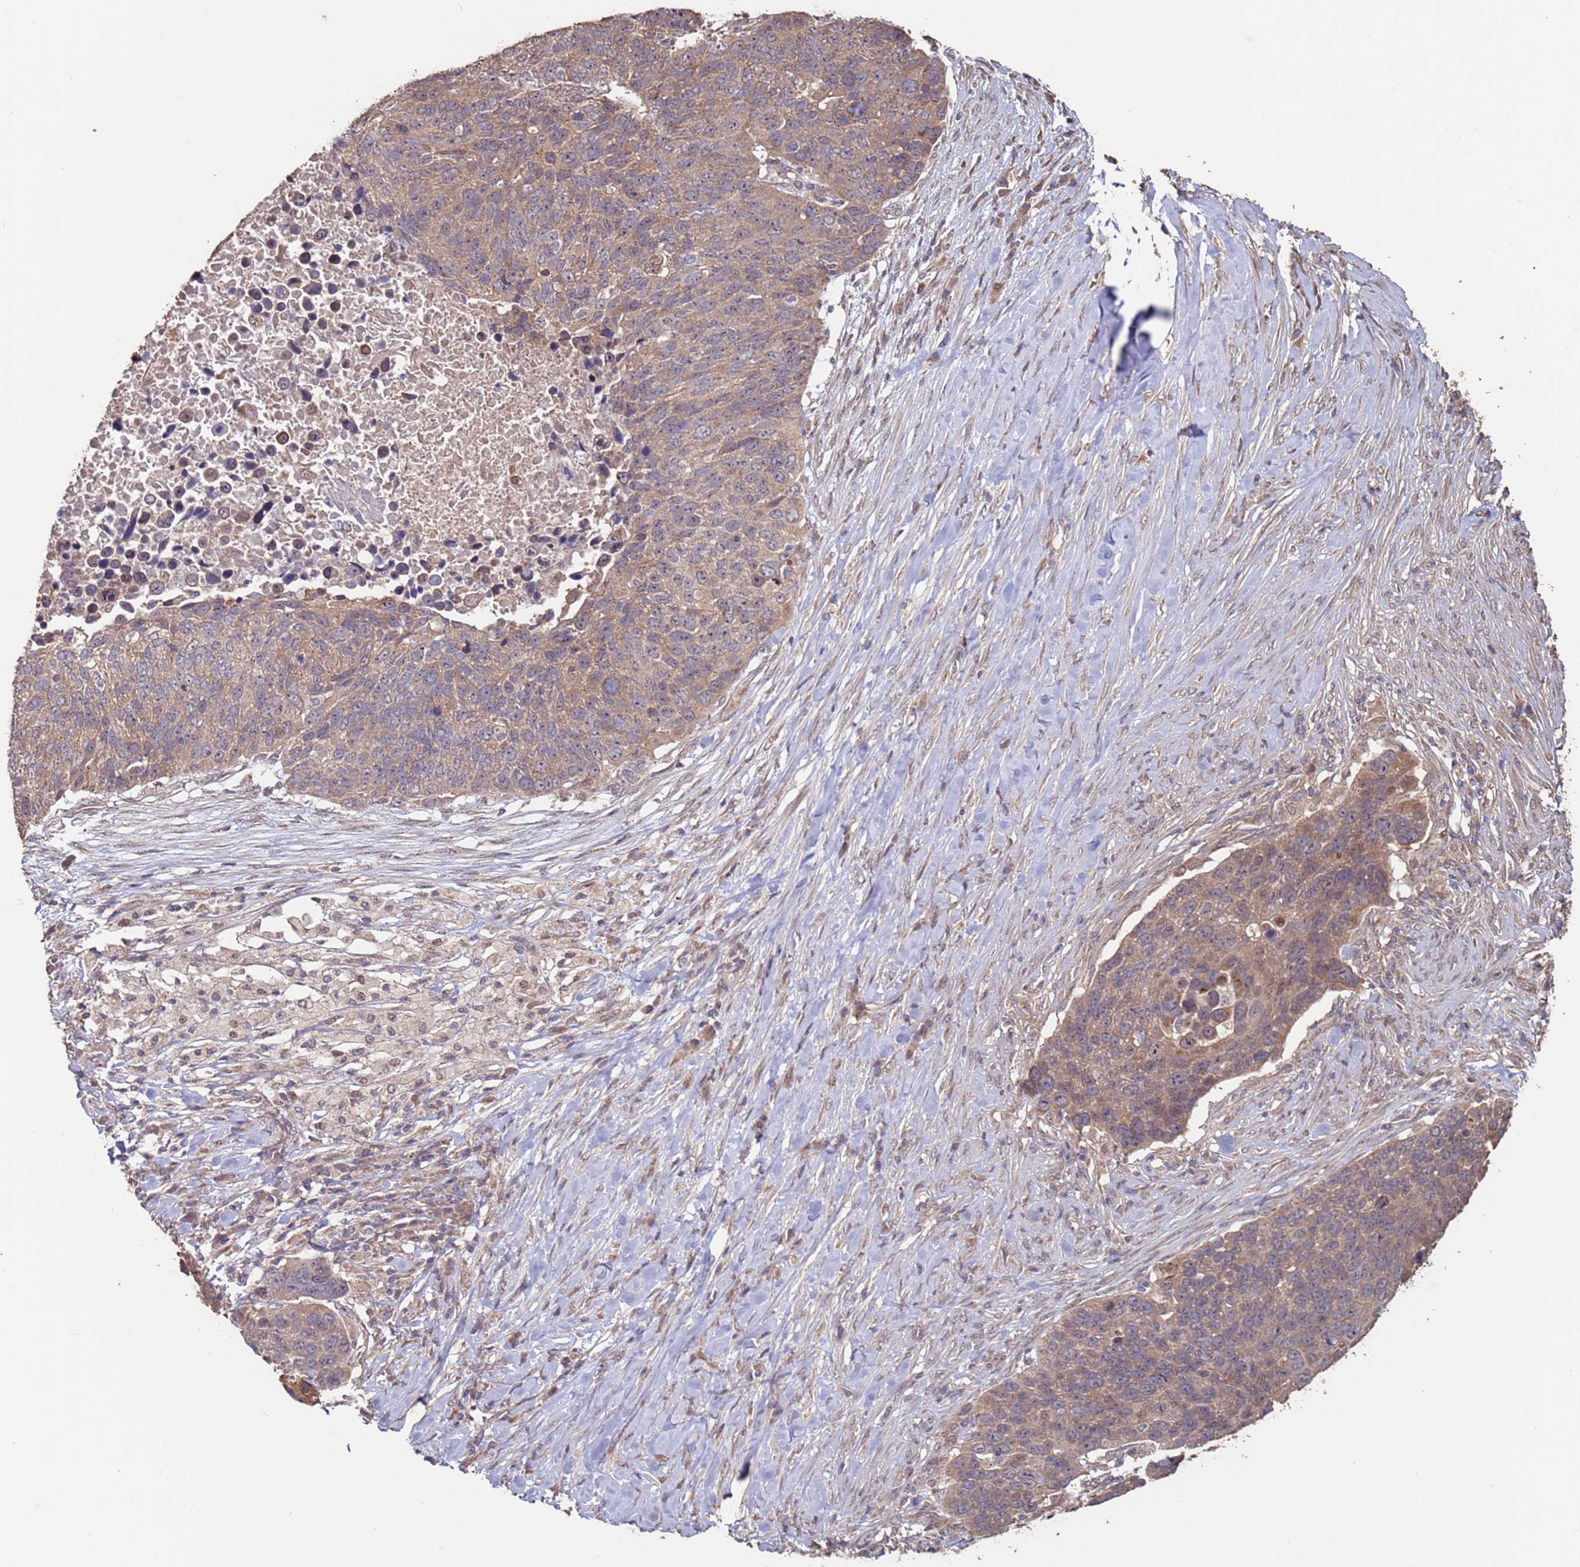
{"staining": {"intensity": "weak", "quantity": "25%-75%", "location": "cytoplasmic/membranous"}, "tissue": "lung cancer", "cell_type": "Tumor cells", "image_type": "cancer", "snomed": [{"axis": "morphology", "description": "Normal tissue, NOS"}, {"axis": "morphology", "description": "Squamous cell carcinoma, NOS"}, {"axis": "topography", "description": "Lymph node"}, {"axis": "topography", "description": "Lung"}], "caption": "Lung cancer (squamous cell carcinoma) stained for a protein displays weak cytoplasmic/membranous positivity in tumor cells.", "gene": "PRR7", "patient": {"sex": "male", "age": 66}}